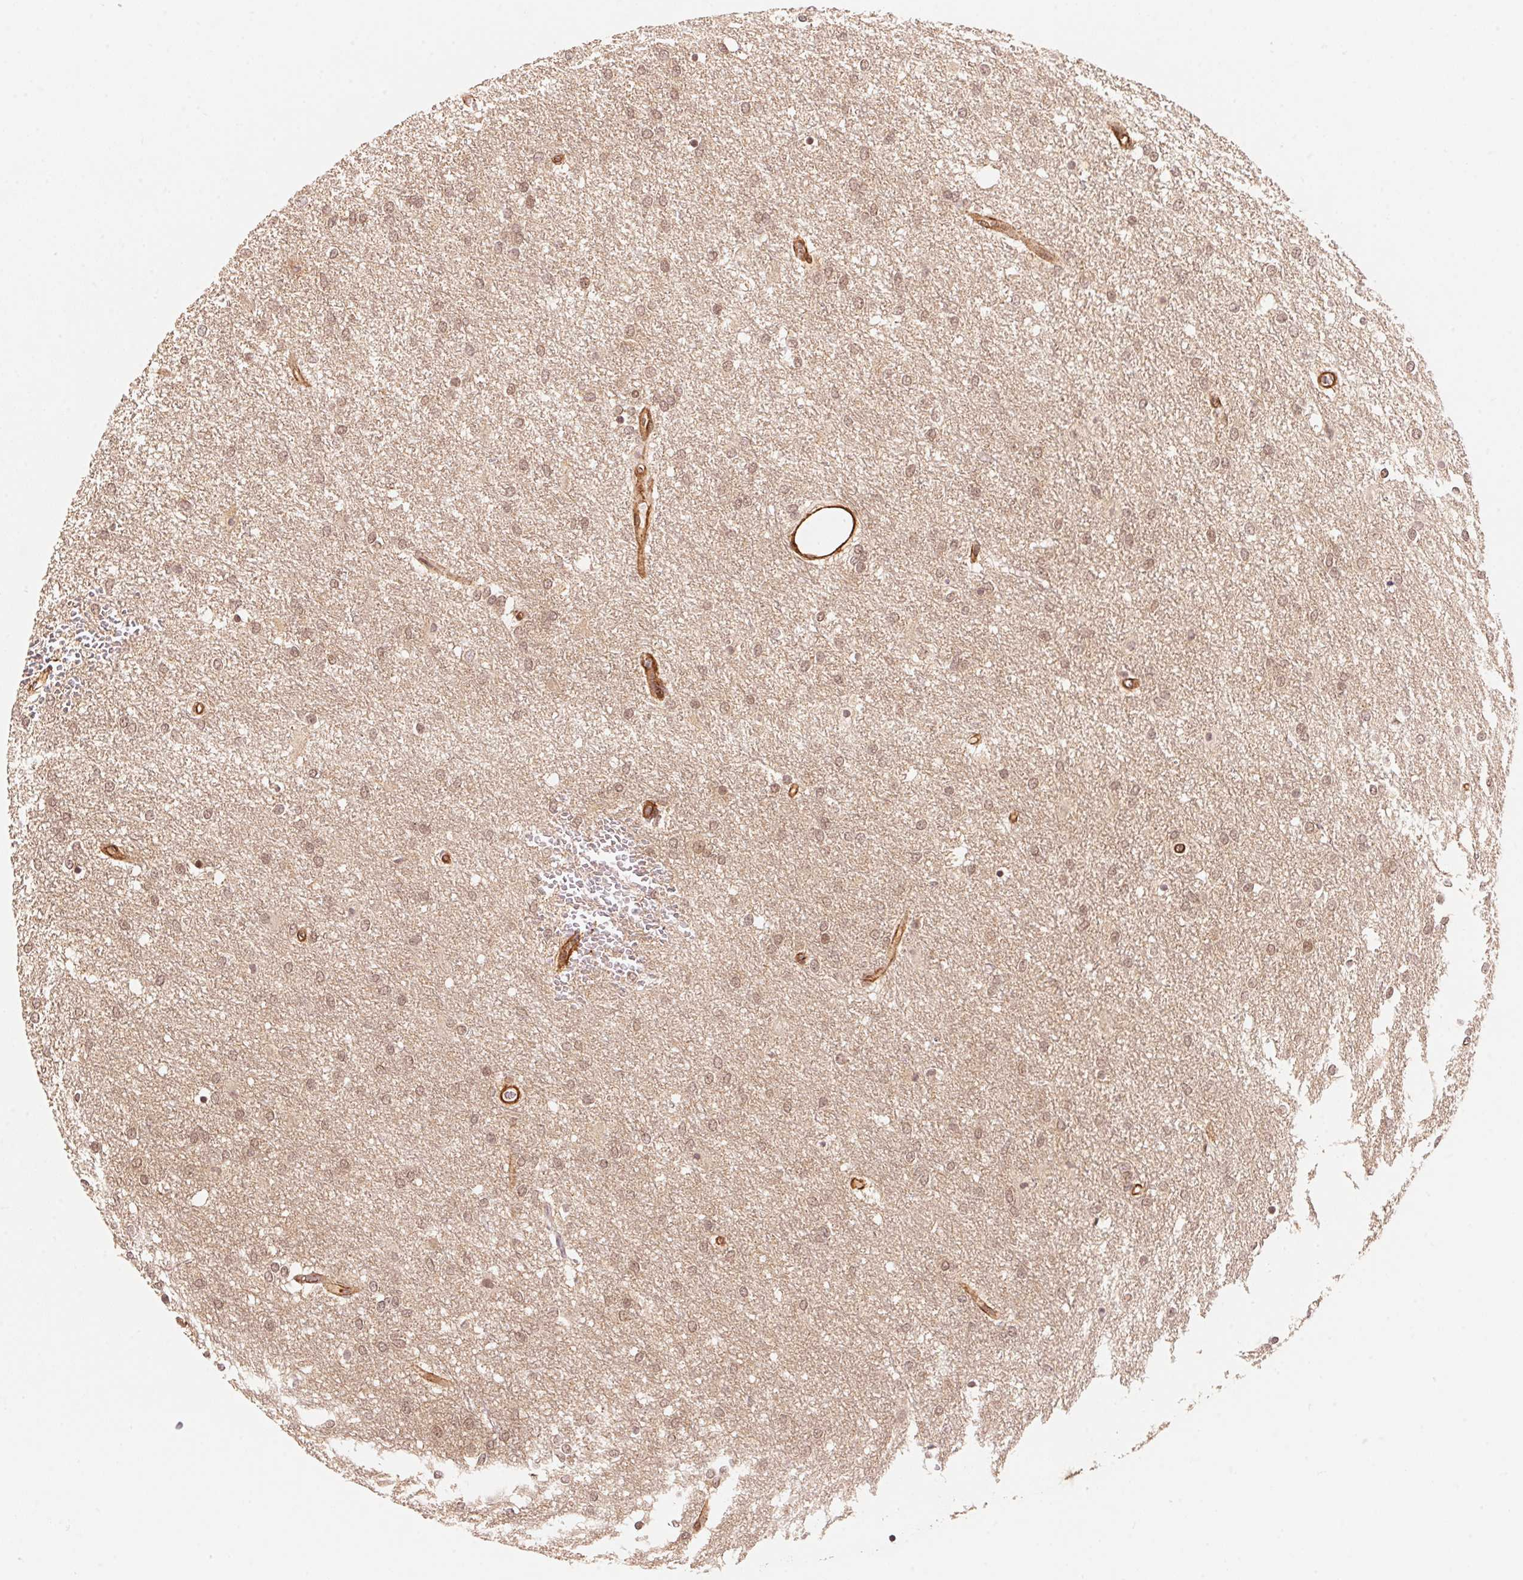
{"staining": {"intensity": "moderate", "quantity": ">75%", "location": "nuclear"}, "tissue": "glioma", "cell_type": "Tumor cells", "image_type": "cancer", "snomed": [{"axis": "morphology", "description": "Glioma, malignant, High grade"}, {"axis": "topography", "description": "Brain"}], "caption": "Malignant glioma (high-grade) tissue reveals moderate nuclear positivity in approximately >75% of tumor cells, visualized by immunohistochemistry. Ihc stains the protein in brown and the nuclei are stained blue.", "gene": "TNIP2", "patient": {"sex": "female", "age": 61}}